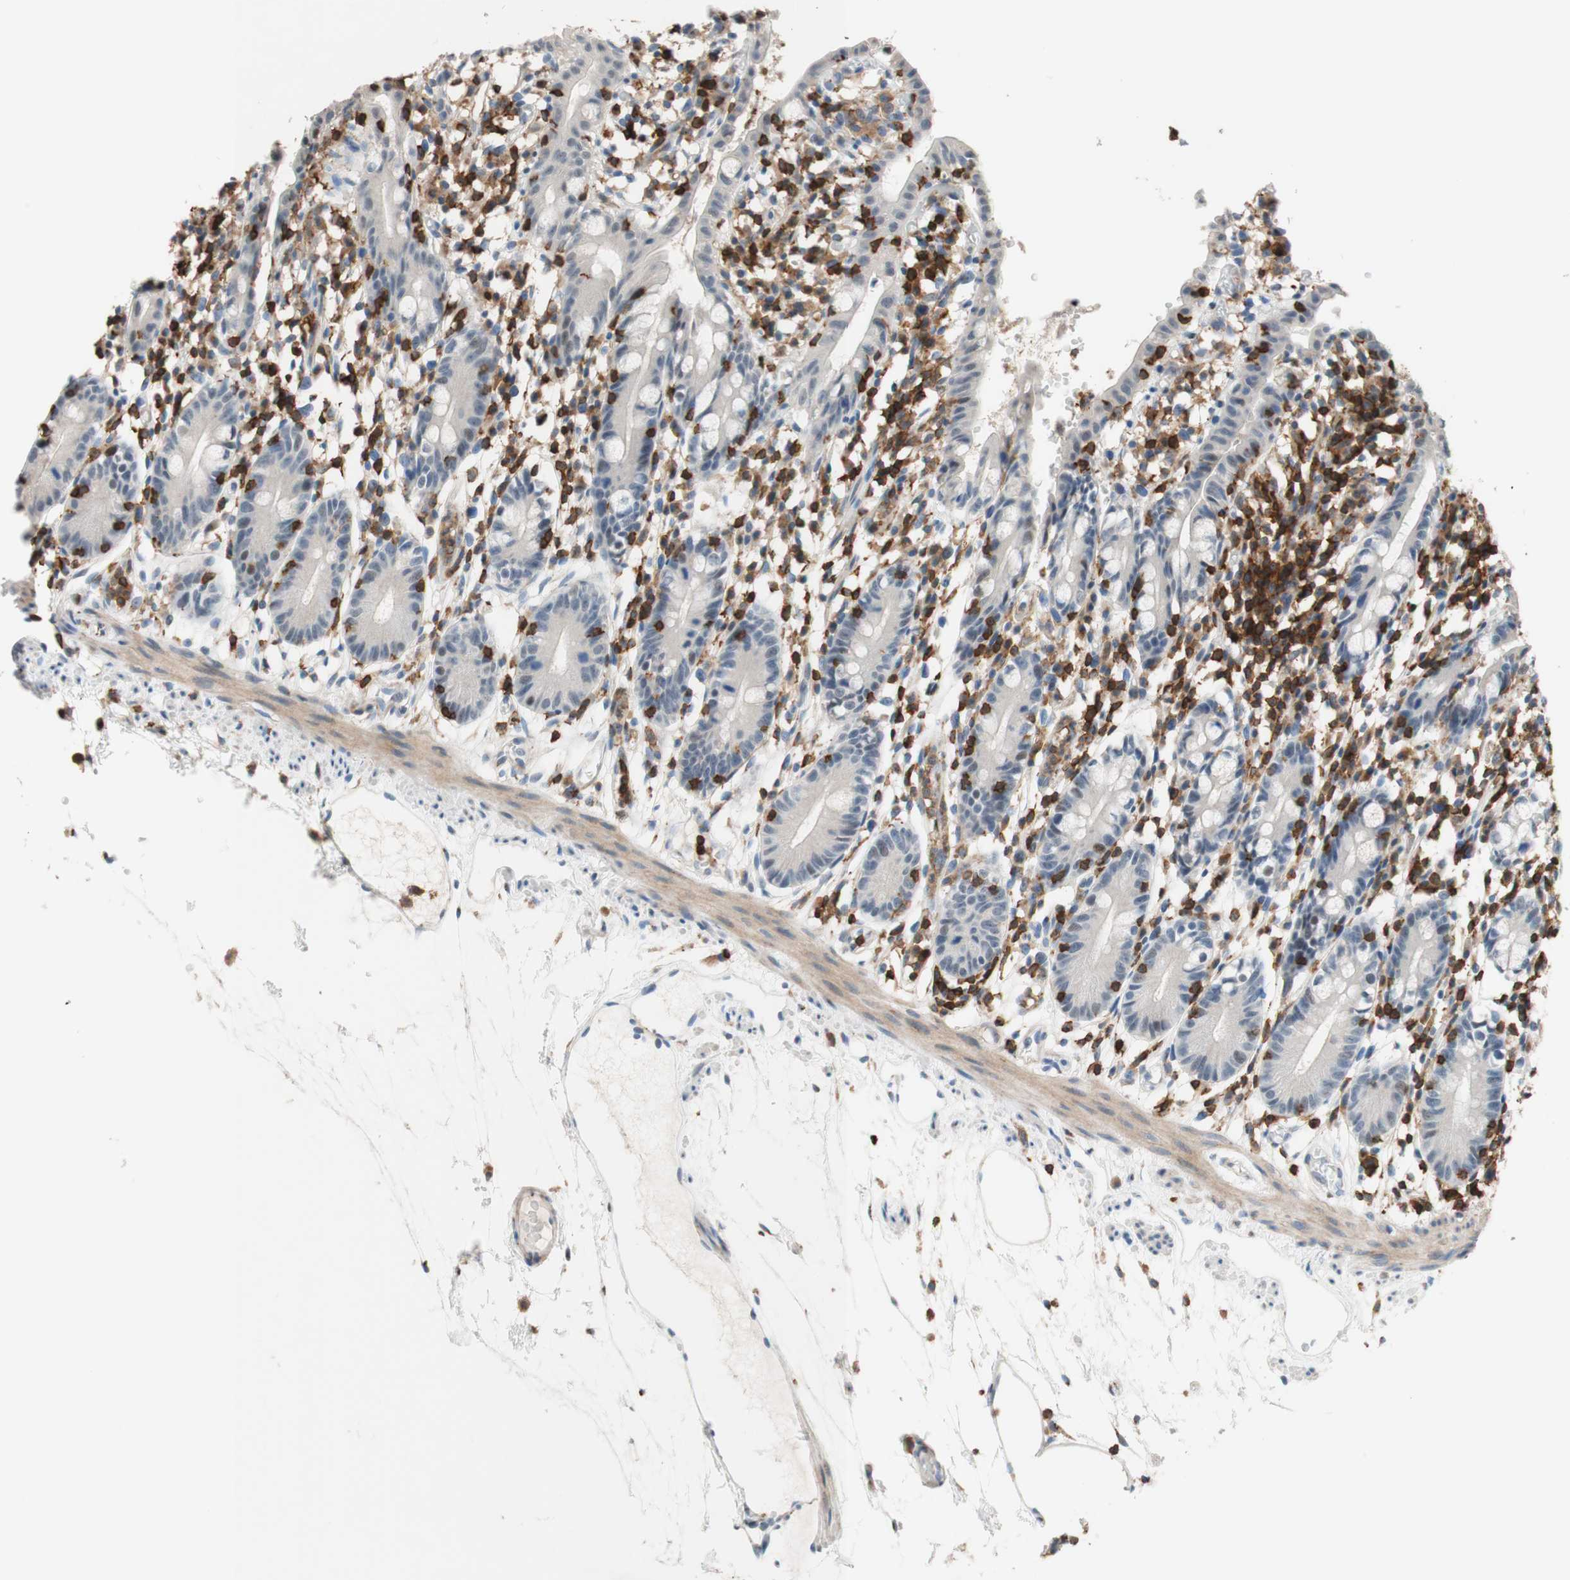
{"staining": {"intensity": "negative", "quantity": "none", "location": "none"}, "tissue": "small intestine", "cell_type": "Glandular cells", "image_type": "normal", "snomed": [{"axis": "morphology", "description": "Normal tissue, NOS"}, {"axis": "morphology", "description": "Cystadenocarcinoma, serous, Metastatic site"}, {"axis": "topography", "description": "Small intestine"}], "caption": "Small intestine was stained to show a protein in brown. There is no significant expression in glandular cells.", "gene": "SPINK6", "patient": {"sex": "female", "age": 61}}